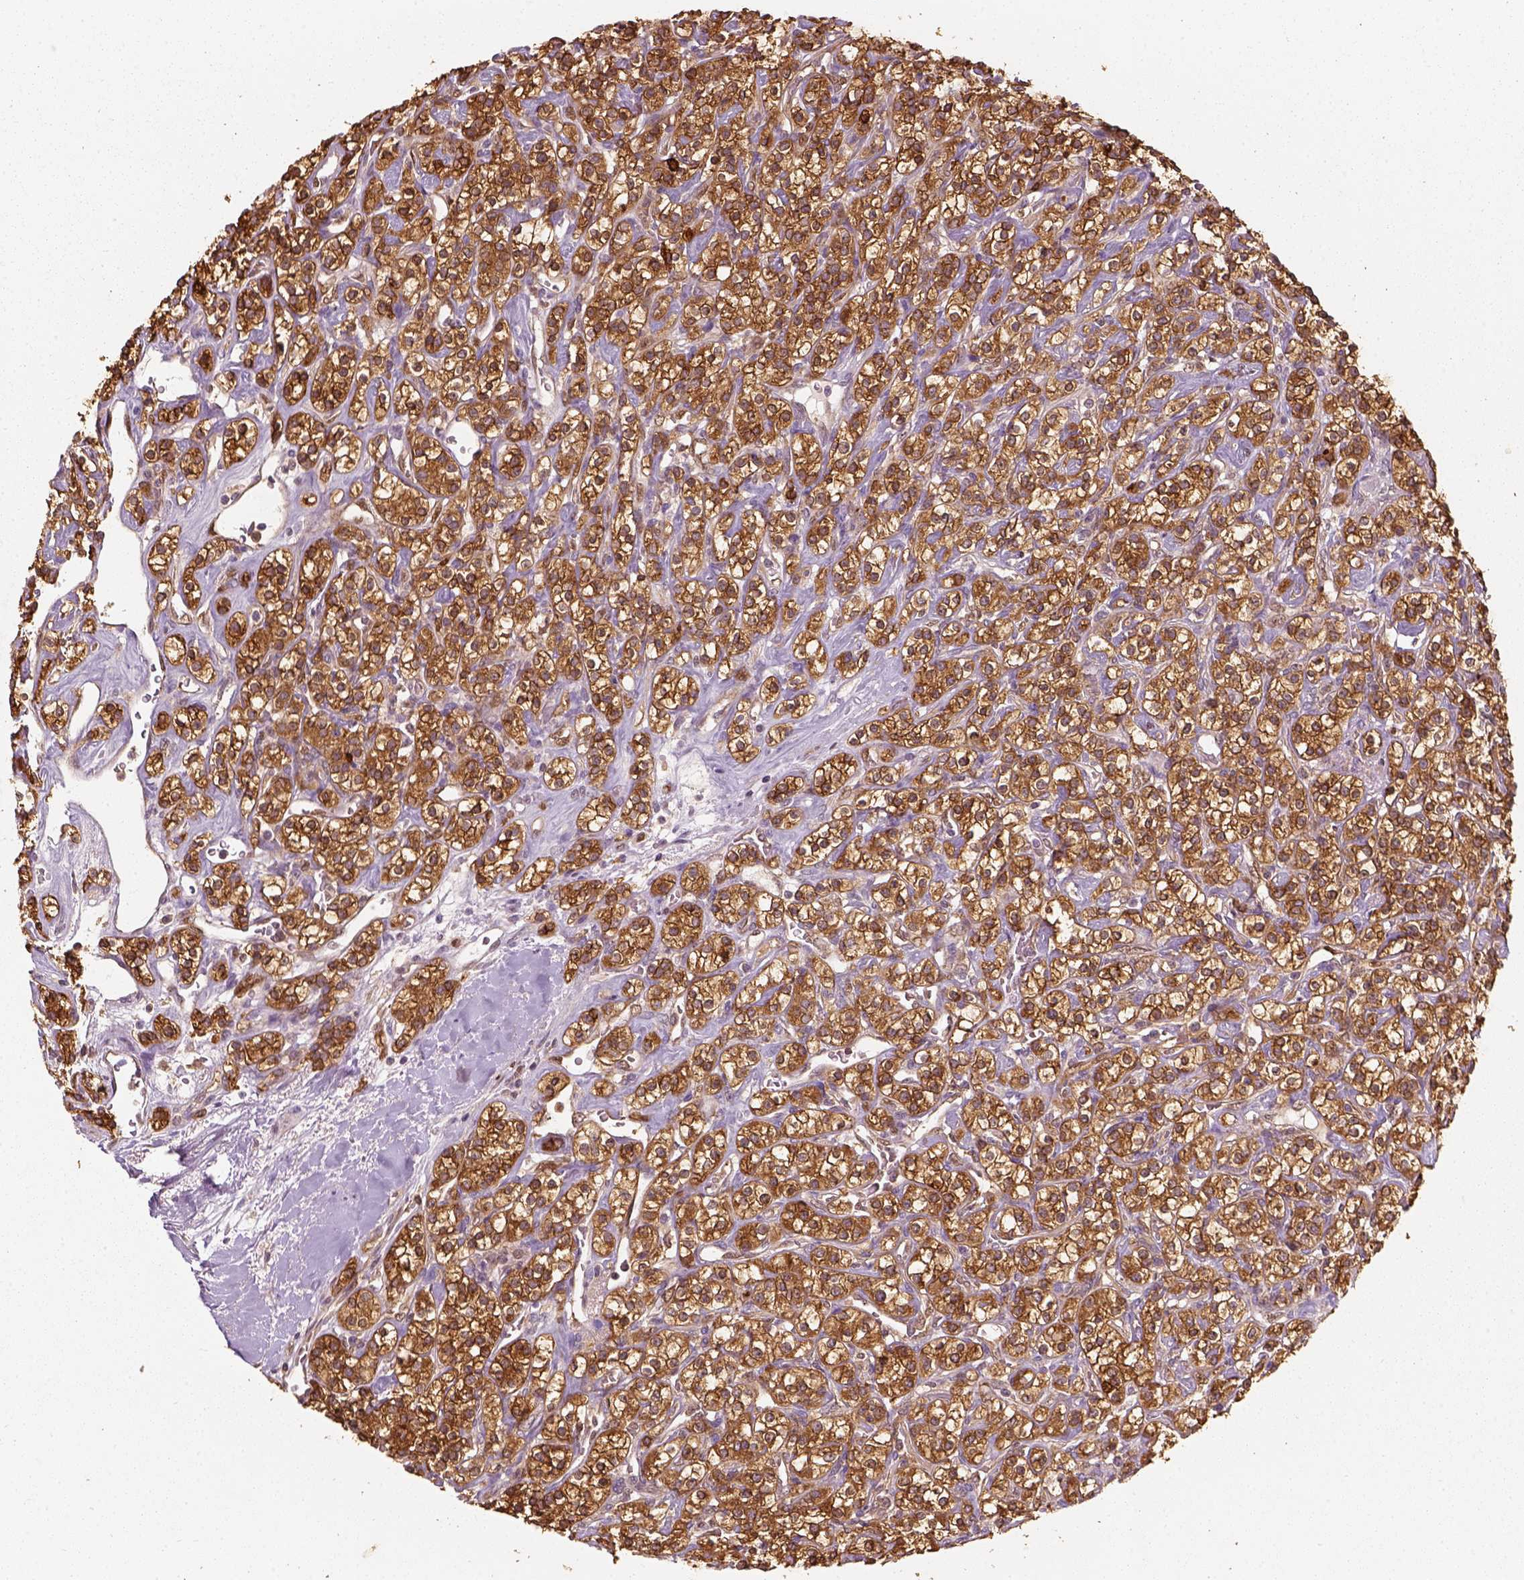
{"staining": {"intensity": "strong", "quantity": ">75%", "location": "cytoplasmic/membranous,nuclear"}, "tissue": "renal cancer", "cell_type": "Tumor cells", "image_type": "cancer", "snomed": [{"axis": "morphology", "description": "Adenocarcinoma, NOS"}, {"axis": "topography", "description": "Kidney"}], "caption": "Renal cancer stained with DAB (3,3'-diaminobenzidine) IHC shows high levels of strong cytoplasmic/membranous and nuclear staining in about >75% of tumor cells. Using DAB (brown) and hematoxylin (blue) stains, captured at high magnification using brightfield microscopy.", "gene": "SQSTM1", "patient": {"sex": "male", "age": 77}}